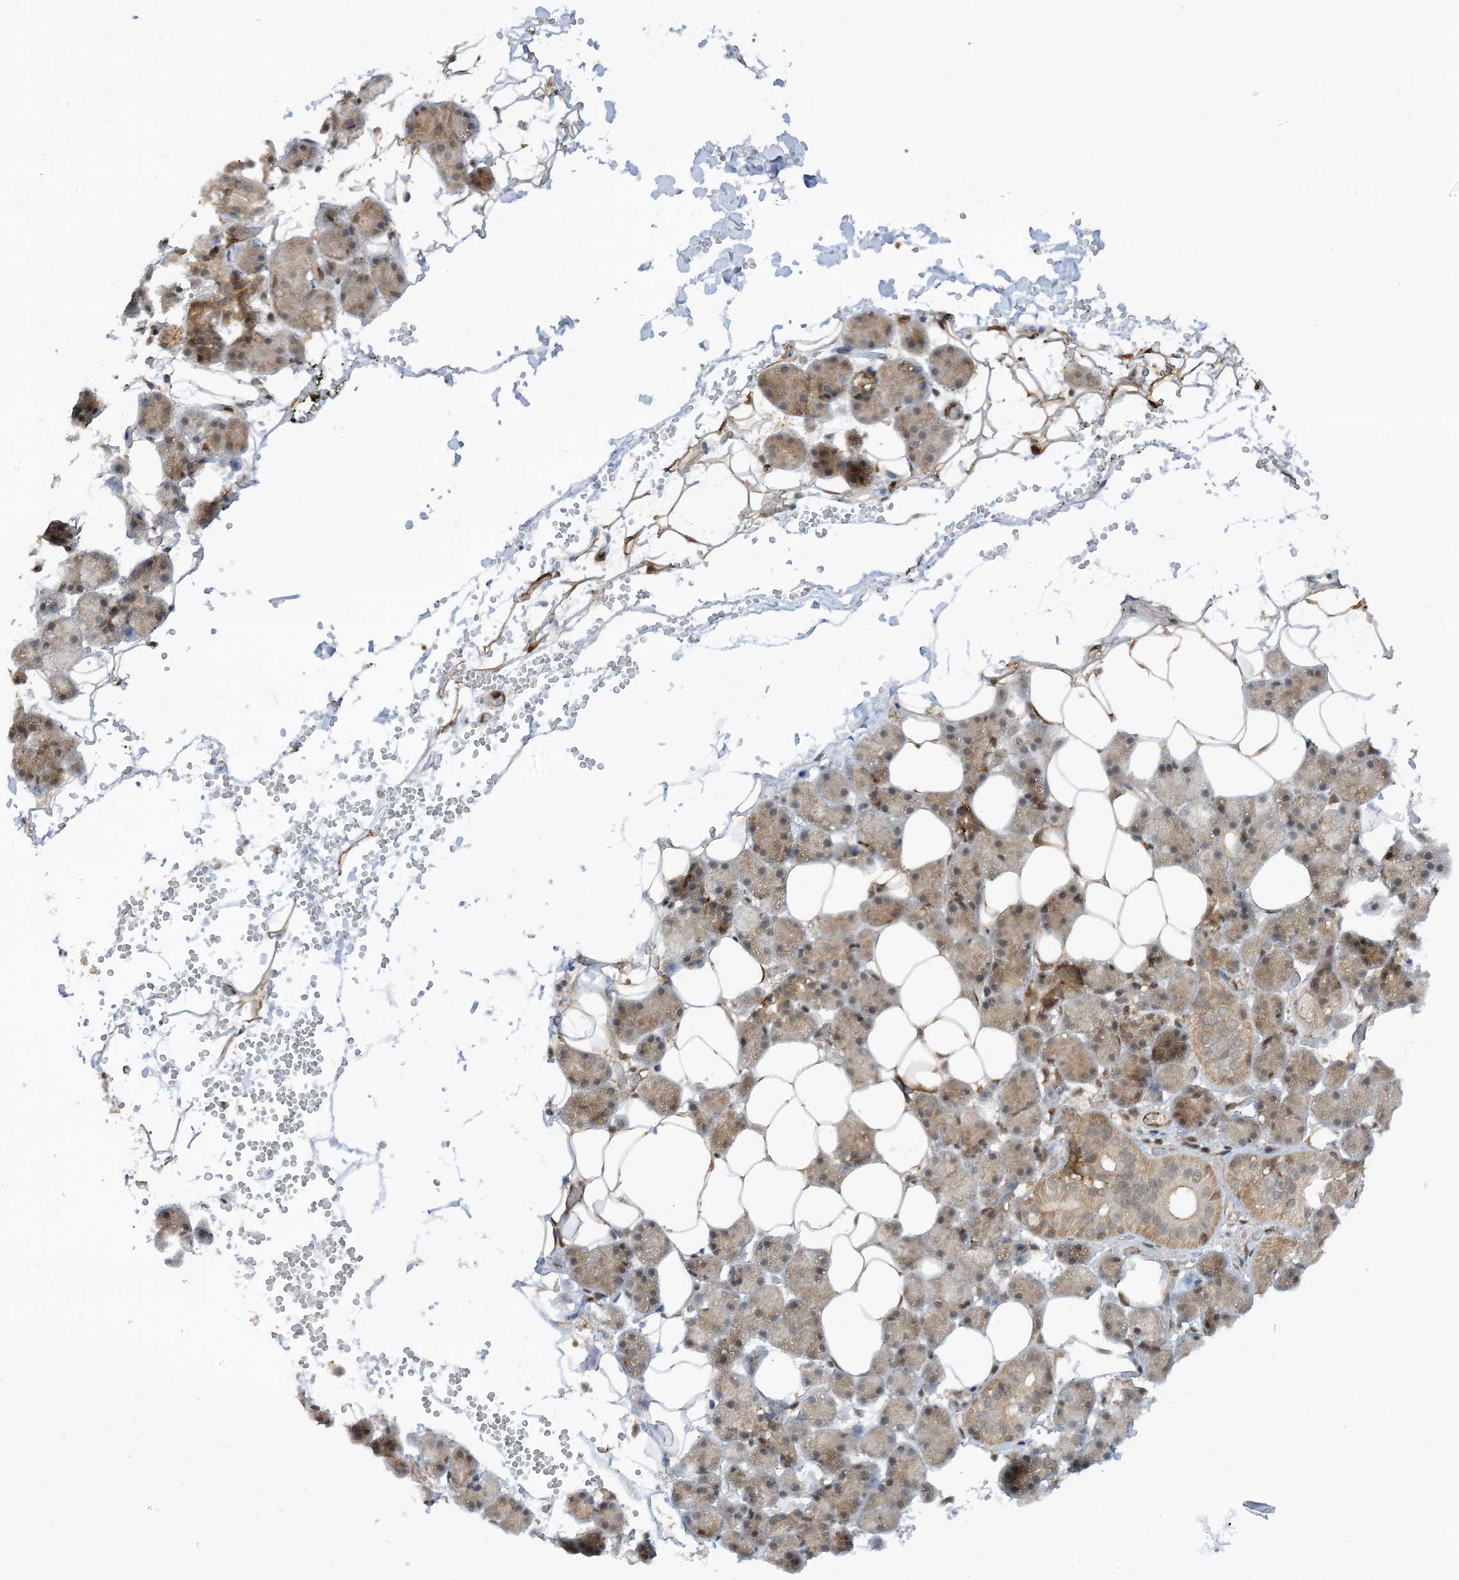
{"staining": {"intensity": "moderate", "quantity": "<25%", "location": "cytoplasmic/membranous"}, "tissue": "salivary gland", "cell_type": "Glandular cells", "image_type": "normal", "snomed": [{"axis": "morphology", "description": "Normal tissue, NOS"}, {"axis": "topography", "description": "Salivary gland"}], "caption": "Immunohistochemistry of benign human salivary gland reveals low levels of moderate cytoplasmic/membranous positivity in about <25% of glandular cells.", "gene": "CERT1", "patient": {"sex": "female", "age": 33}}